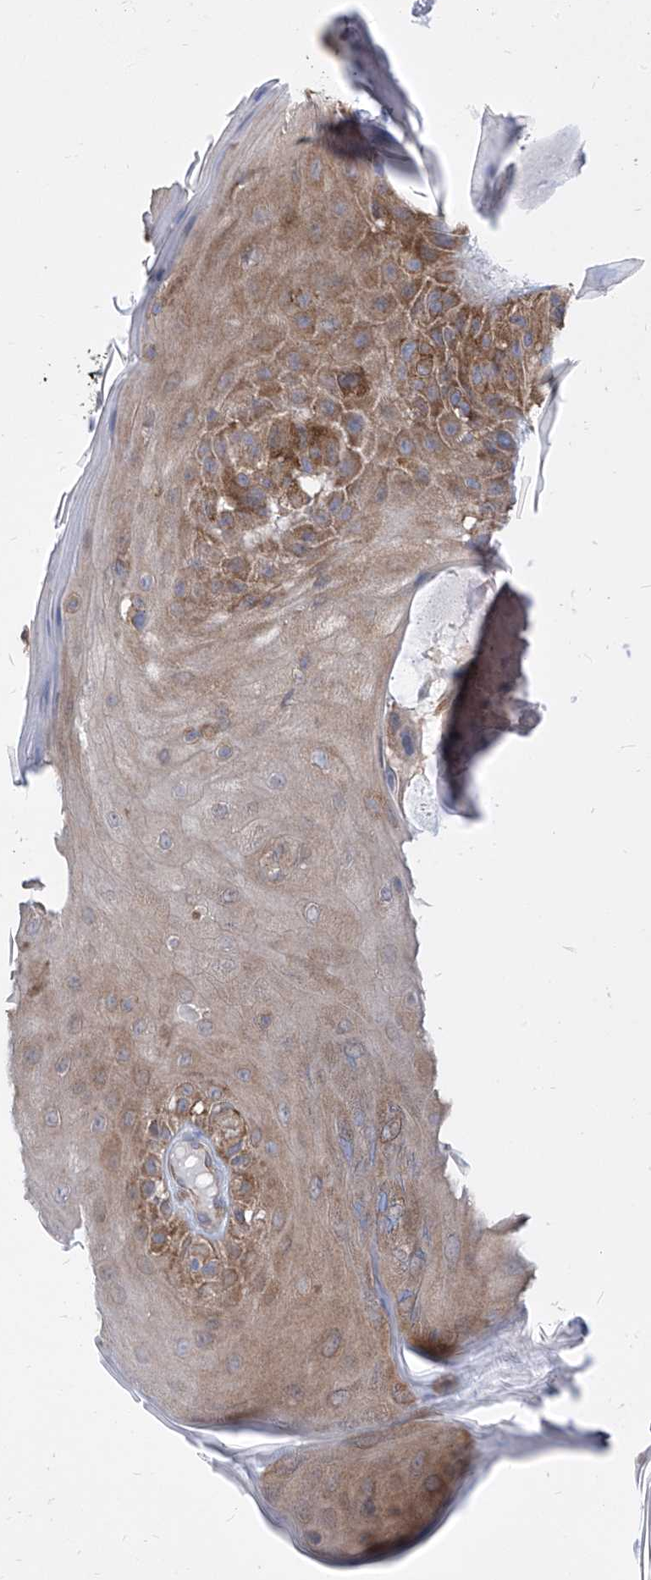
{"staining": {"intensity": "moderate", "quantity": ">75%", "location": "cytoplasmic/membranous"}, "tissue": "melanoma", "cell_type": "Tumor cells", "image_type": "cancer", "snomed": [{"axis": "morphology", "description": "Malignant melanoma, NOS"}, {"axis": "topography", "description": "Skin"}], "caption": "Immunohistochemistry micrograph of malignant melanoma stained for a protein (brown), which reveals medium levels of moderate cytoplasmic/membranous expression in approximately >75% of tumor cells.", "gene": "EIF3M", "patient": {"sex": "male", "age": 83}}